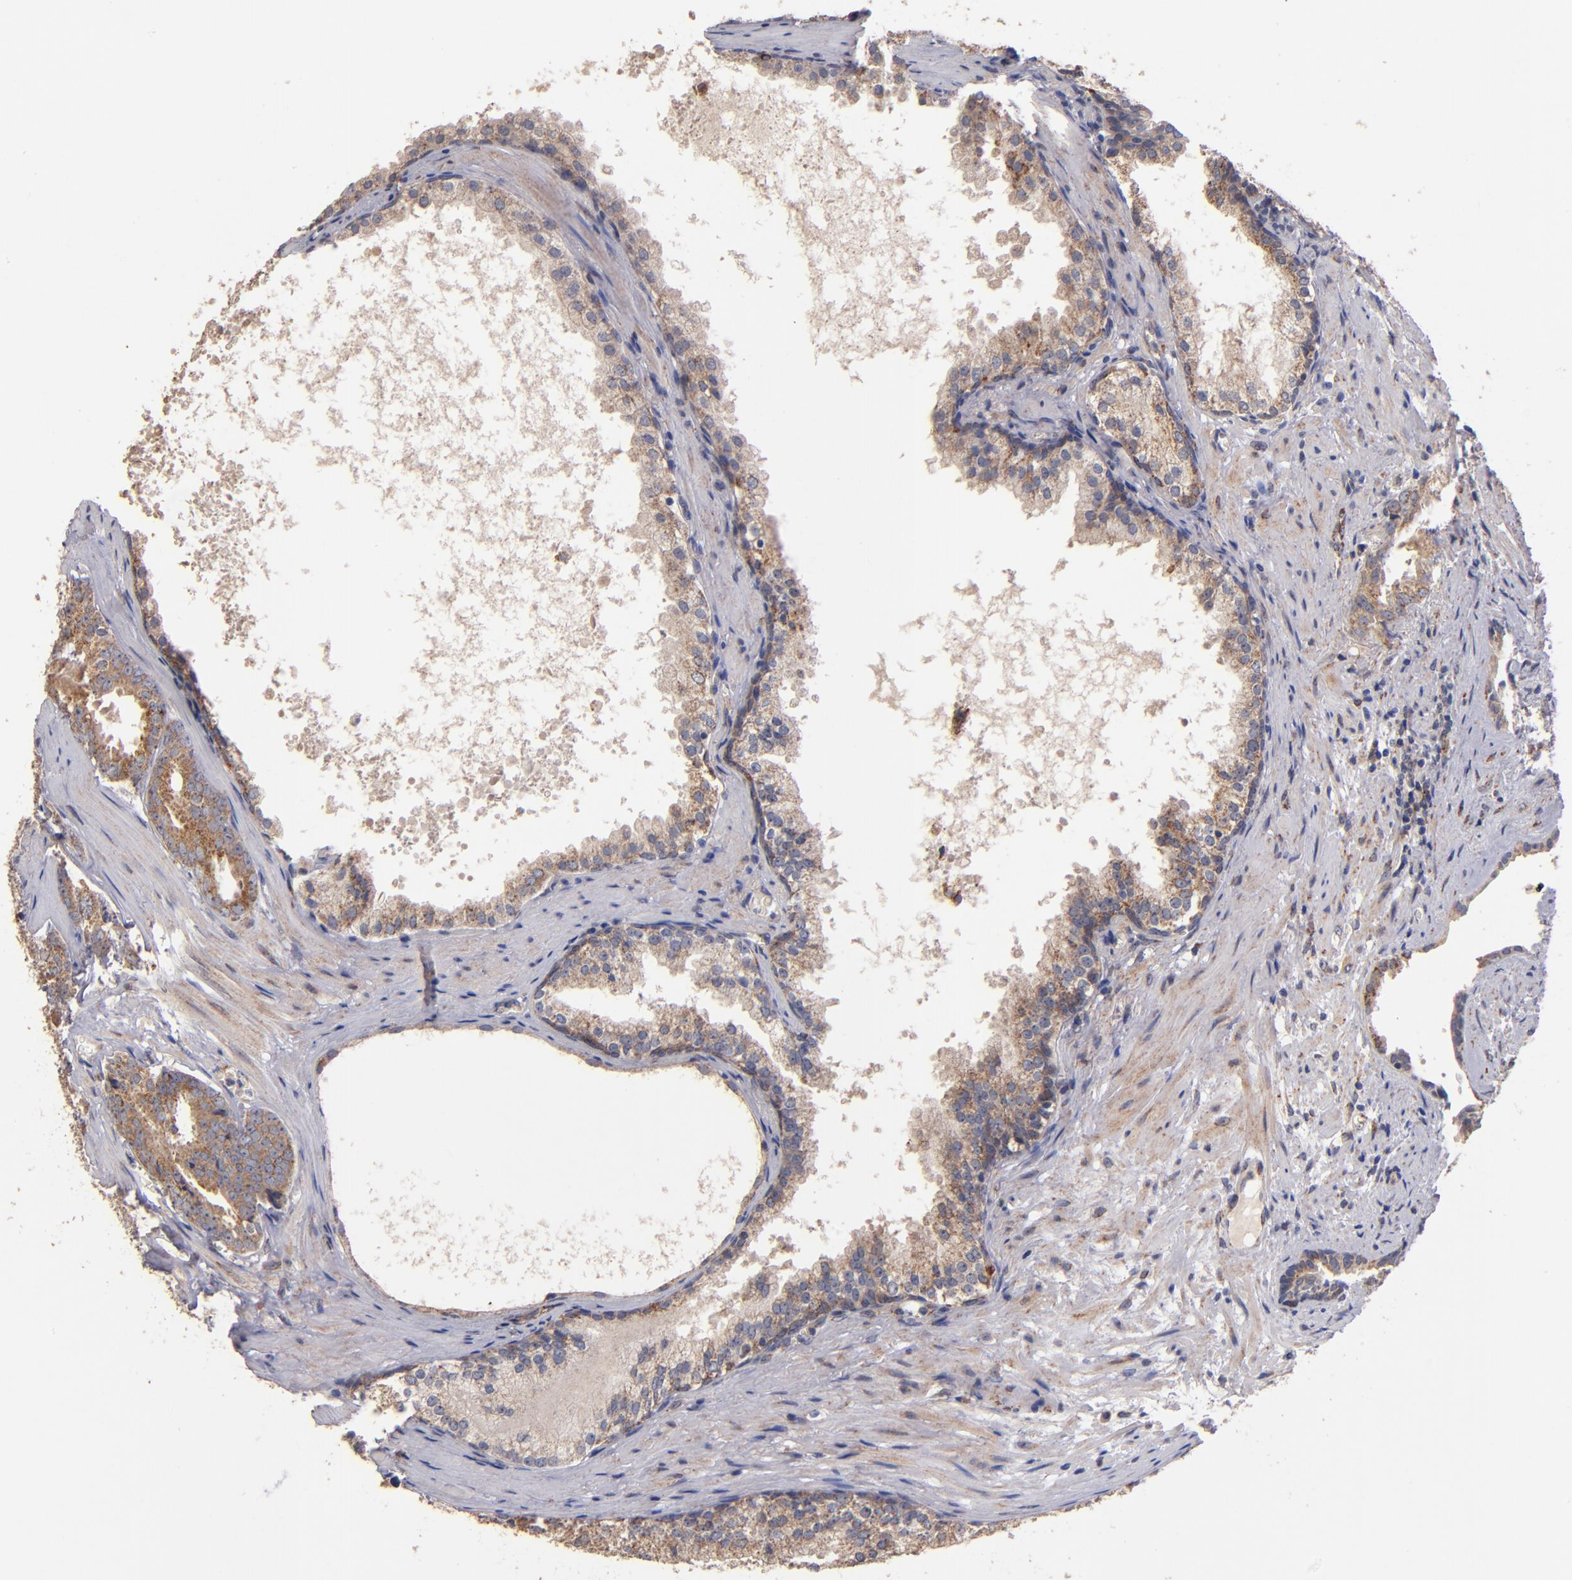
{"staining": {"intensity": "moderate", "quantity": ">75%", "location": "cytoplasmic/membranous"}, "tissue": "prostate cancer", "cell_type": "Tumor cells", "image_type": "cancer", "snomed": [{"axis": "morphology", "description": "Adenocarcinoma, Medium grade"}, {"axis": "topography", "description": "Prostate"}], "caption": "Human prostate cancer (adenocarcinoma (medium-grade)) stained with a brown dye shows moderate cytoplasmic/membranous positive expression in approximately >75% of tumor cells.", "gene": "DIABLO", "patient": {"sex": "male", "age": 64}}